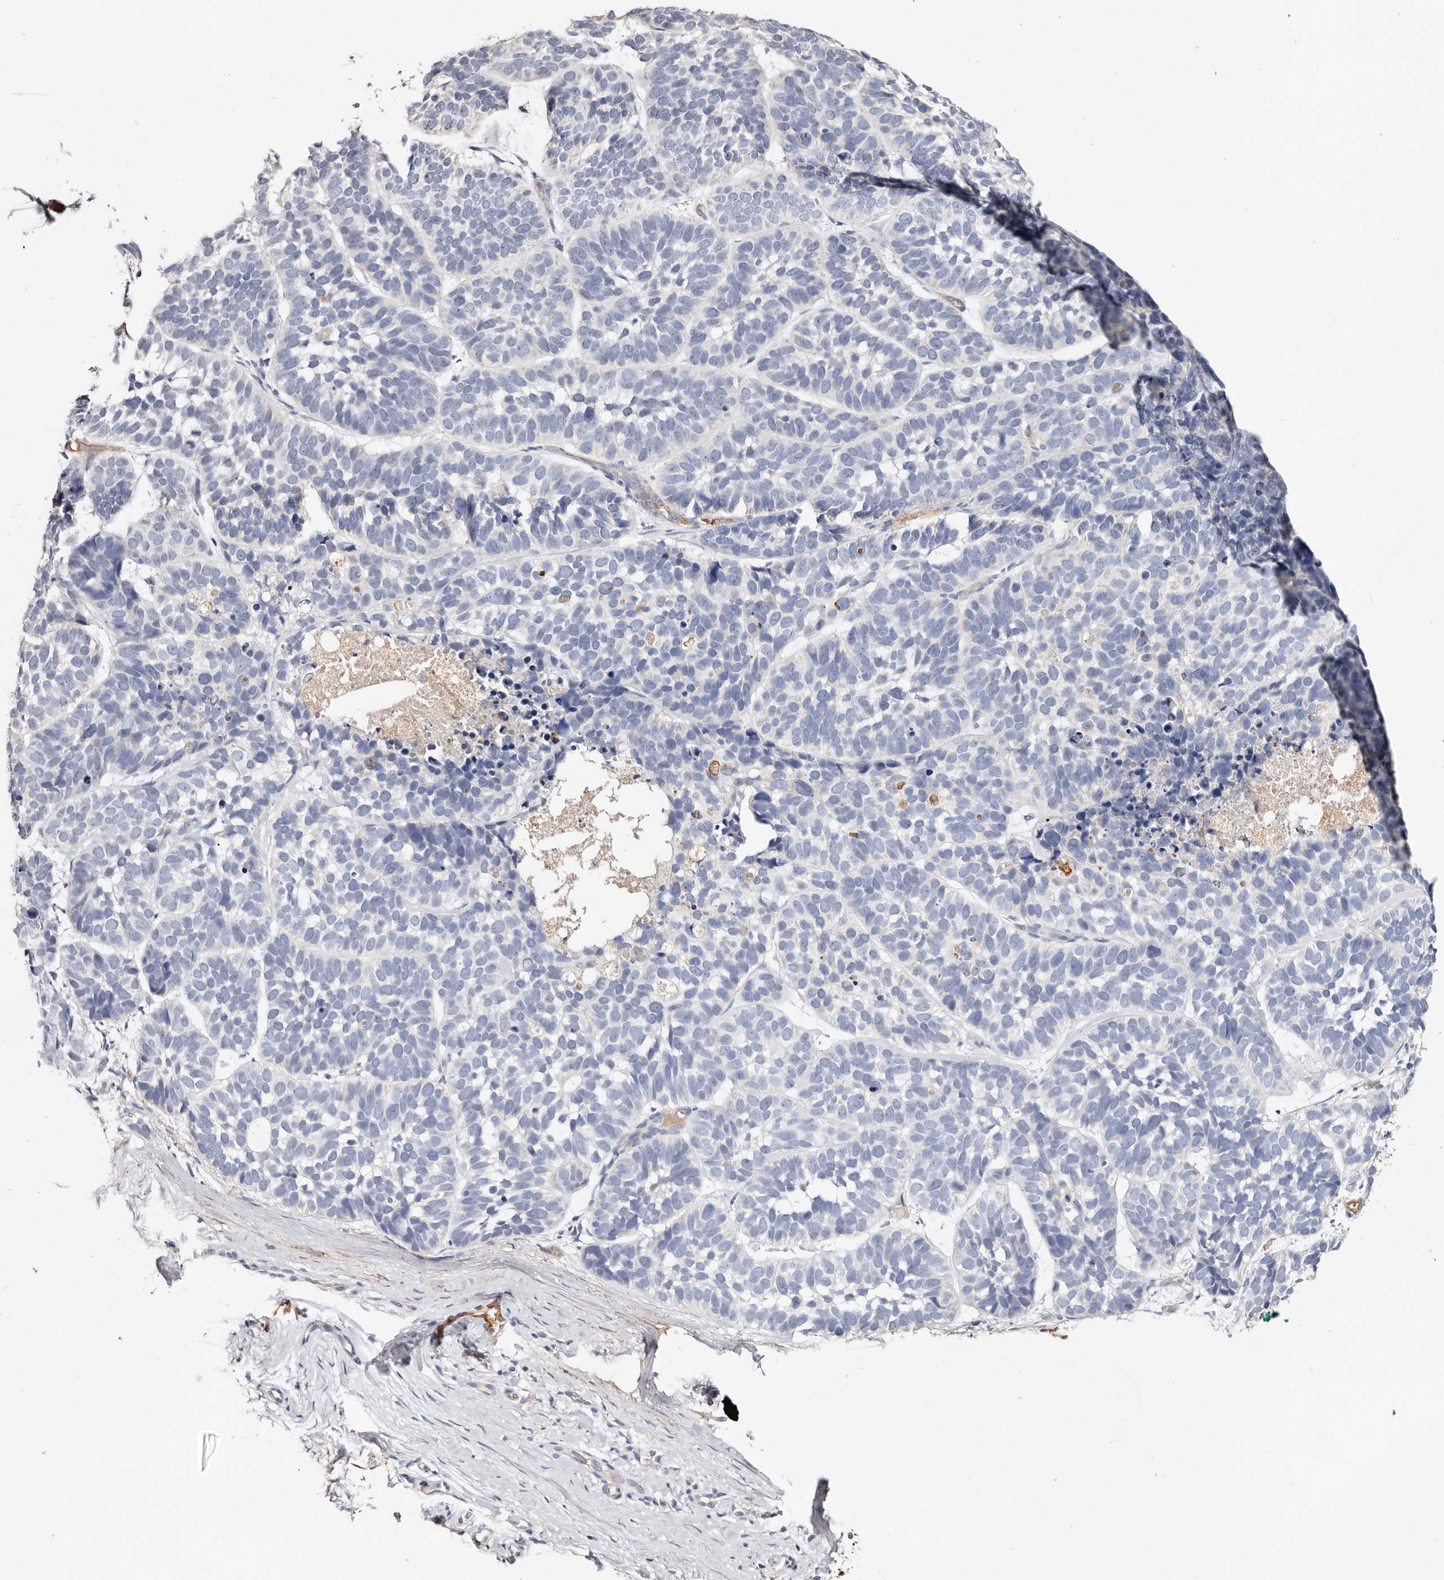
{"staining": {"intensity": "negative", "quantity": "none", "location": "none"}, "tissue": "skin cancer", "cell_type": "Tumor cells", "image_type": "cancer", "snomed": [{"axis": "morphology", "description": "Basal cell carcinoma"}, {"axis": "topography", "description": "Skin"}], "caption": "The micrograph displays no significant expression in tumor cells of skin cancer. Brightfield microscopy of IHC stained with DAB (brown) and hematoxylin (blue), captured at high magnification.", "gene": "TGM2", "patient": {"sex": "male", "age": 62}}